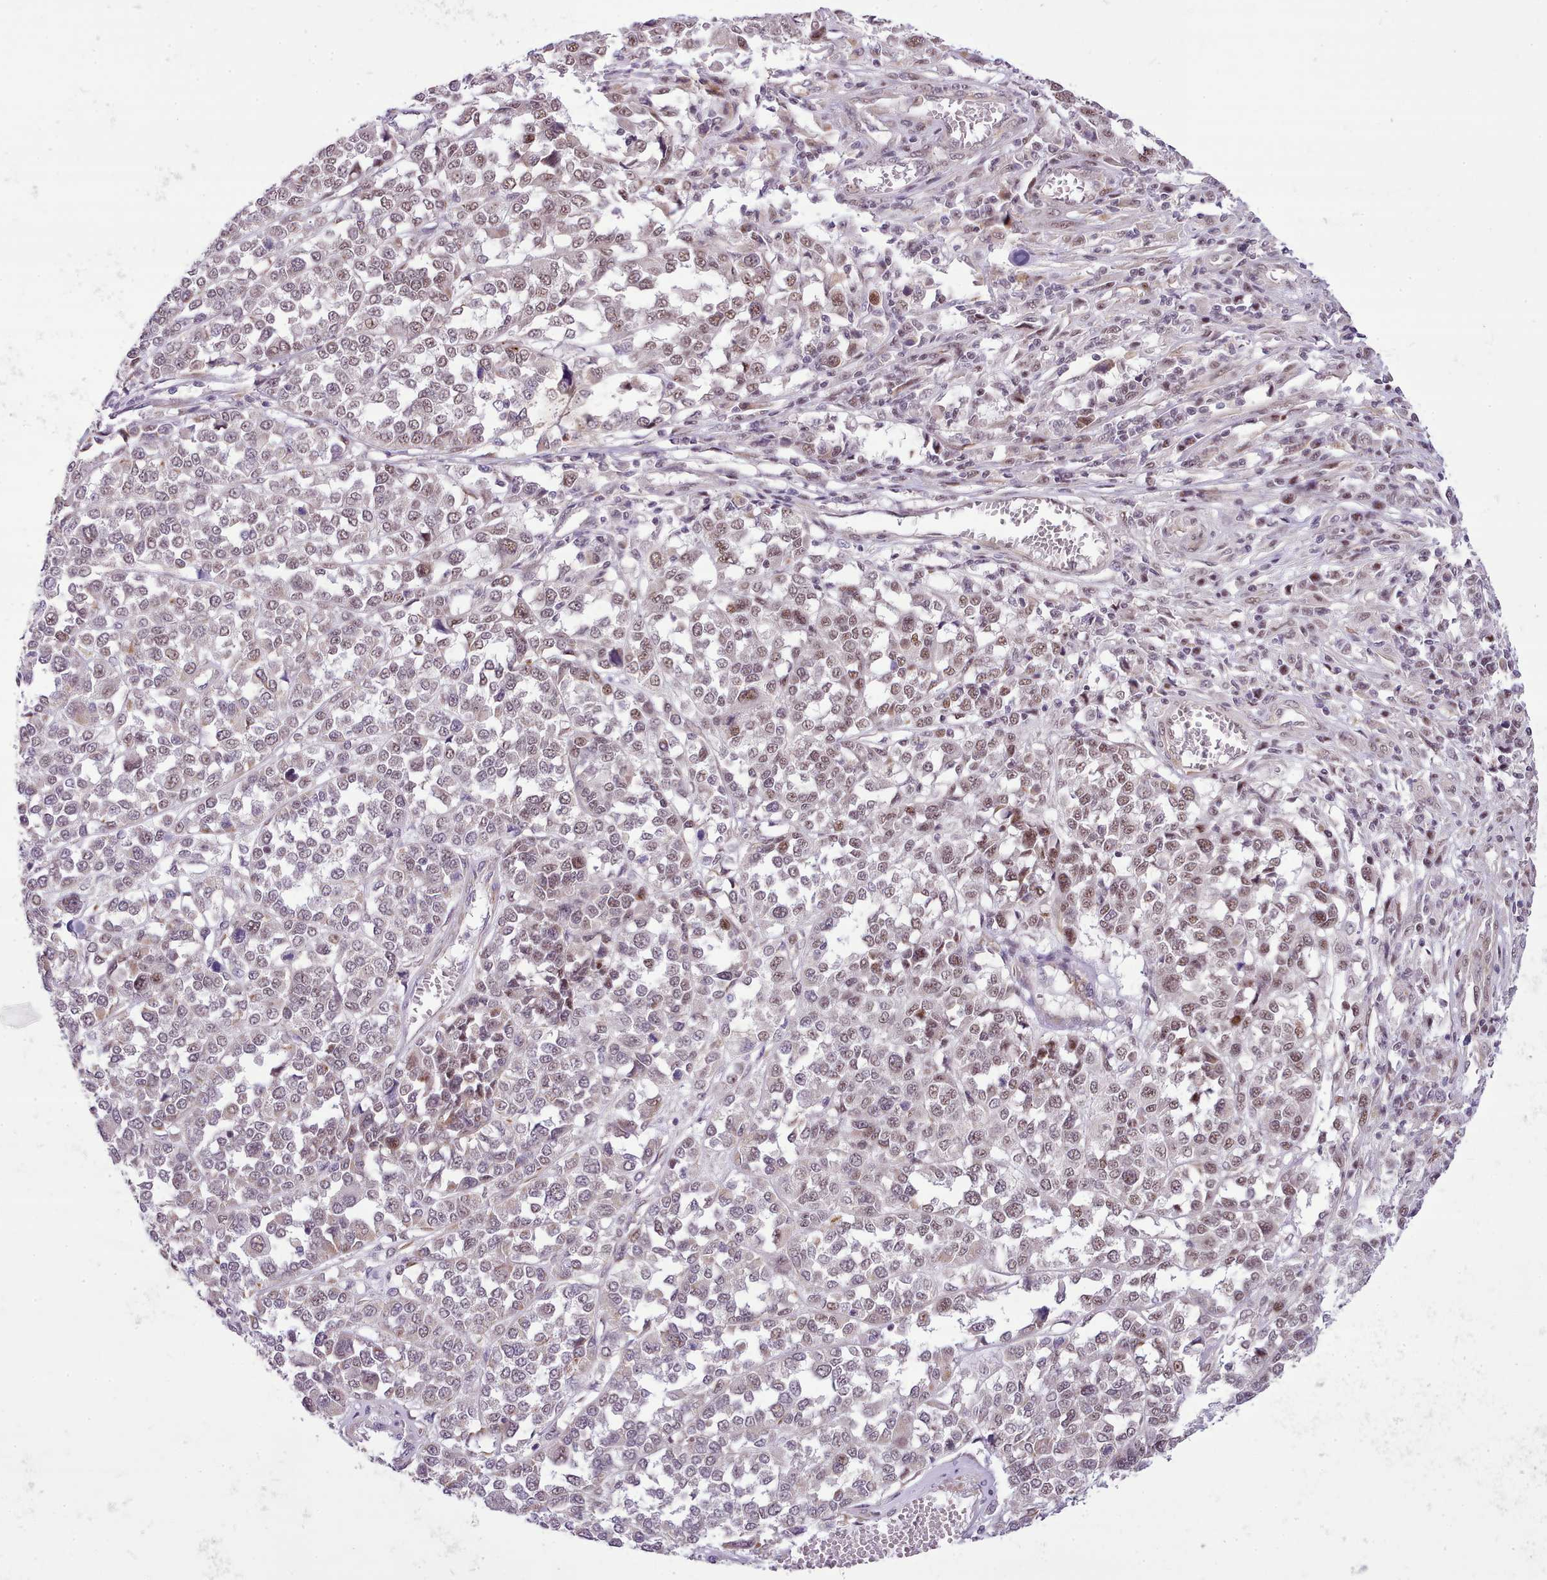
{"staining": {"intensity": "moderate", "quantity": "25%-75%", "location": "nuclear"}, "tissue": "melanoma", "cell_type": "Tumor cells", "image_type": "cancer", "snomed": [{"axis": "morphology", "description": "Malignant melanoma, Metastatic site"}, {"axis": "topography", "description": "Lymph node"}], "caption": "Tumor cells exhibit moderate nuclear positivity in approximately 25%-75% of cells in melanoma.", "gene": "HOXB7", "patient": {"sex": "male", "age": 44}}